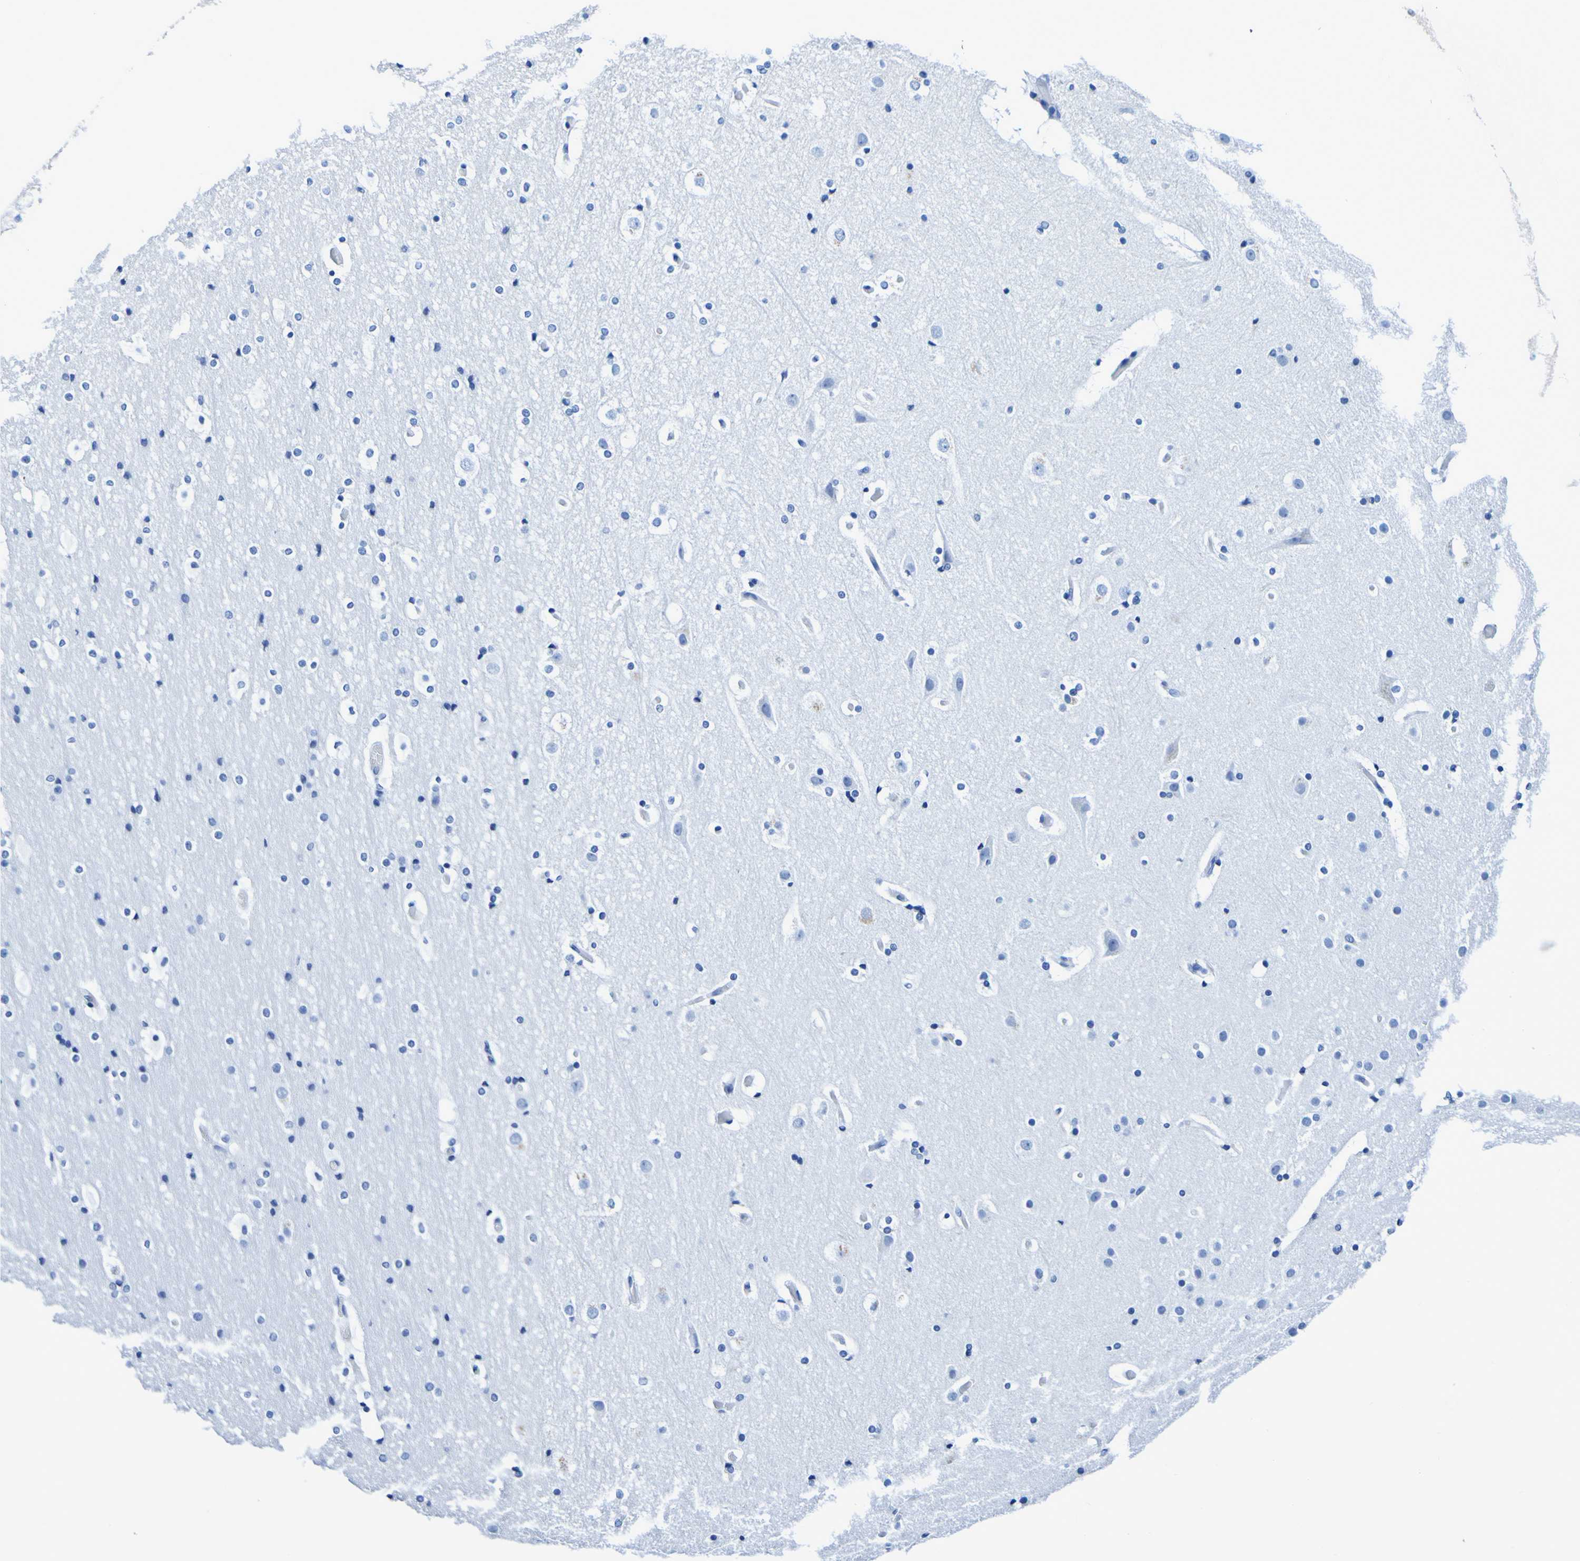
{"staining": {"intensity": "negative", "quantity": "none", "location": "none"}, "tissue": "cerebral cortex", "cell_type": "Endothelial cells", "image_type": "normal", "snomed": [{"axis": "morphology", "description": "Normal tissue, NOS"}, {"axis": "topography", "description": "Cerebral cortex"}], "caption": "Endothelial cells show no significant expression in unremarkable cerebral cortex.", "gene": "DPEP1", "patient": {"sex": "male", "age": 57}}